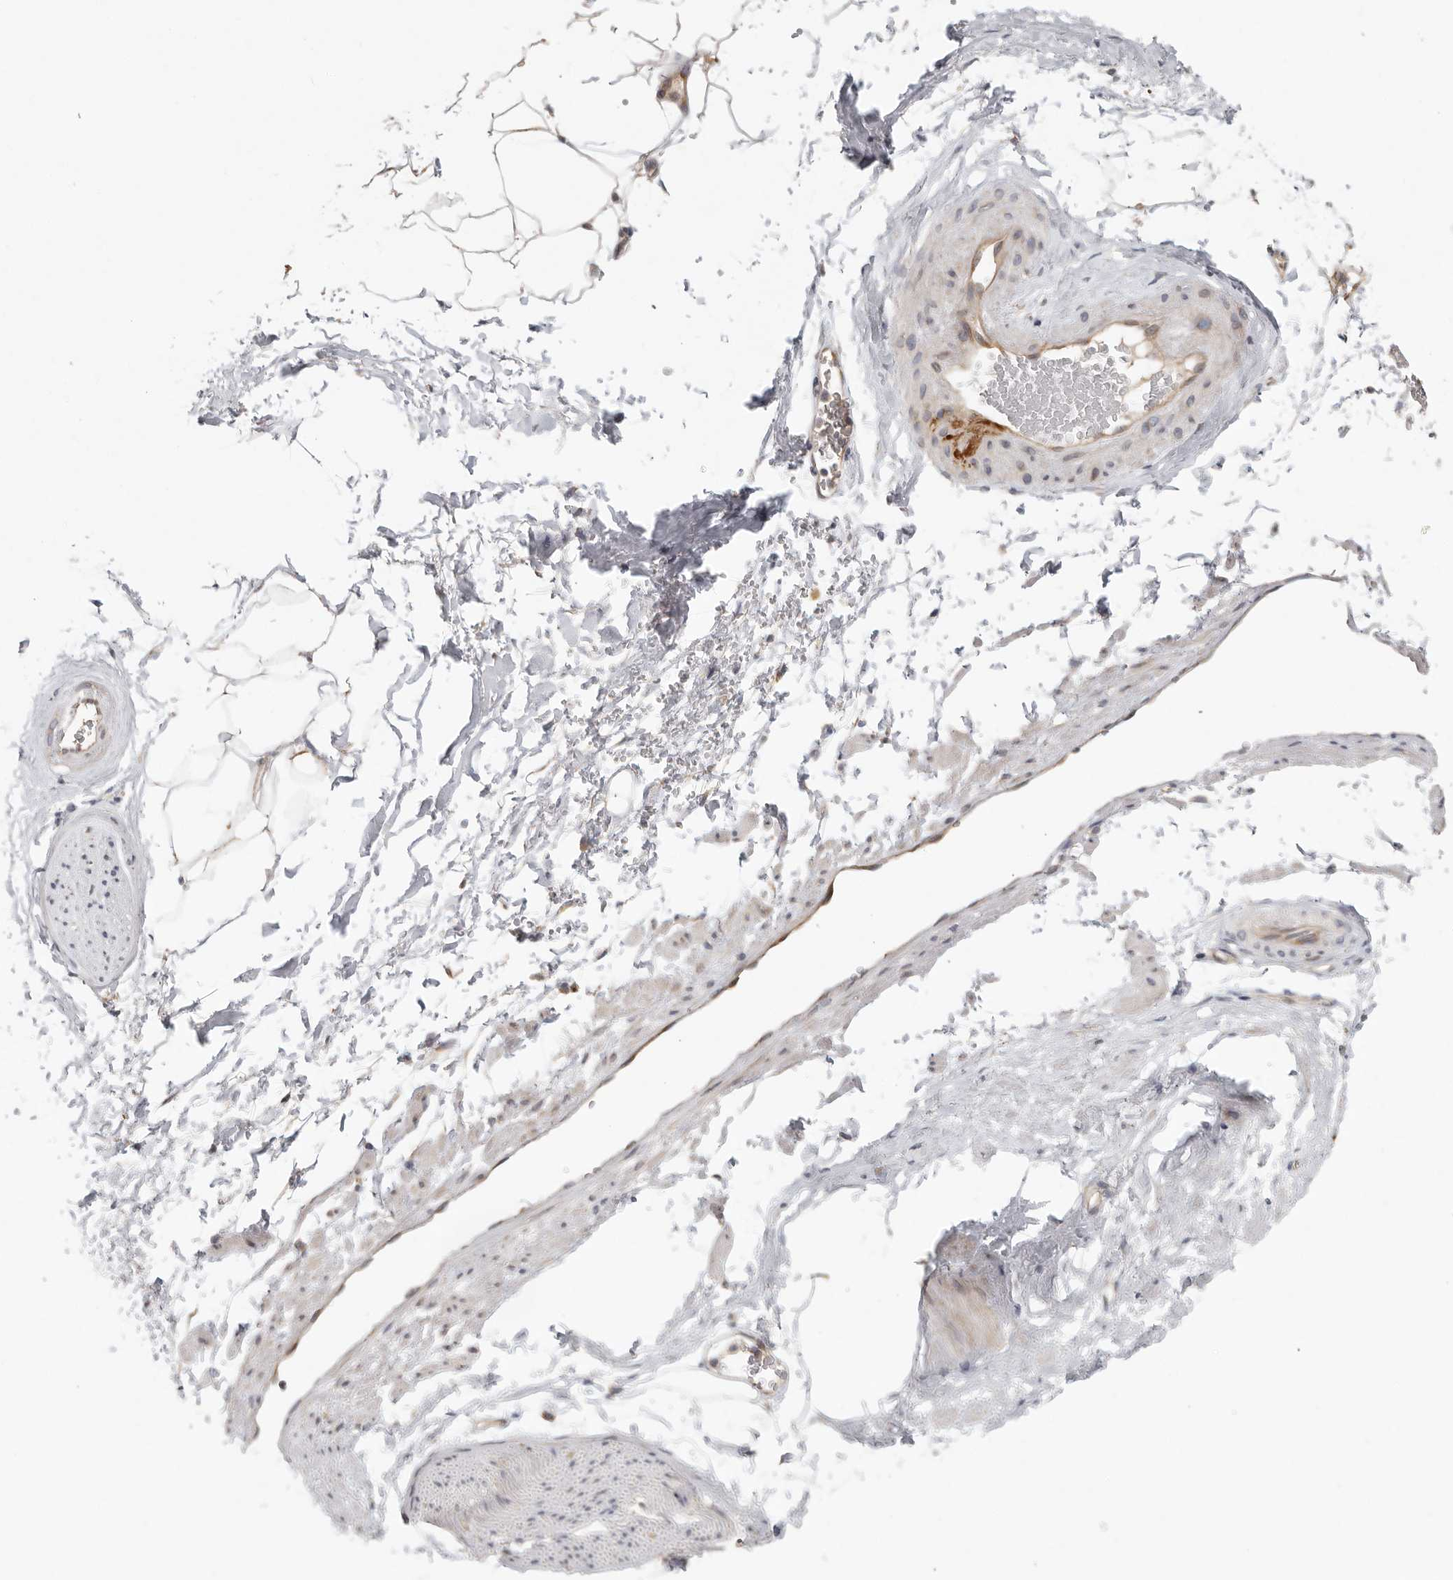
{"staining": {"intensity": "weak", "quantity": "25%-75%", "location": "cytoplasmic/membranous"}, "tissue": "adipose tissue", "cell_type": "Adipocytes", "image_type": "normal", "snomed": [{"axis": "morphology", "description": "Normal tissue, NOS"}, {"axis": "morphology", "description": "Adenocarcinoma, Low grade"}, {"axis": "topography", "description": "Prostate"}, {"axis": "topography", "description": "Peripheral nerve tissue"}], "caption": "Protein expression analysis of benign adipose tissue reveals weak cytoplasmic/membranous expression in about 25%-75% of adipocytes.", "gene": "BCAP29", "patient": {"sex": "male", "age": 63}}